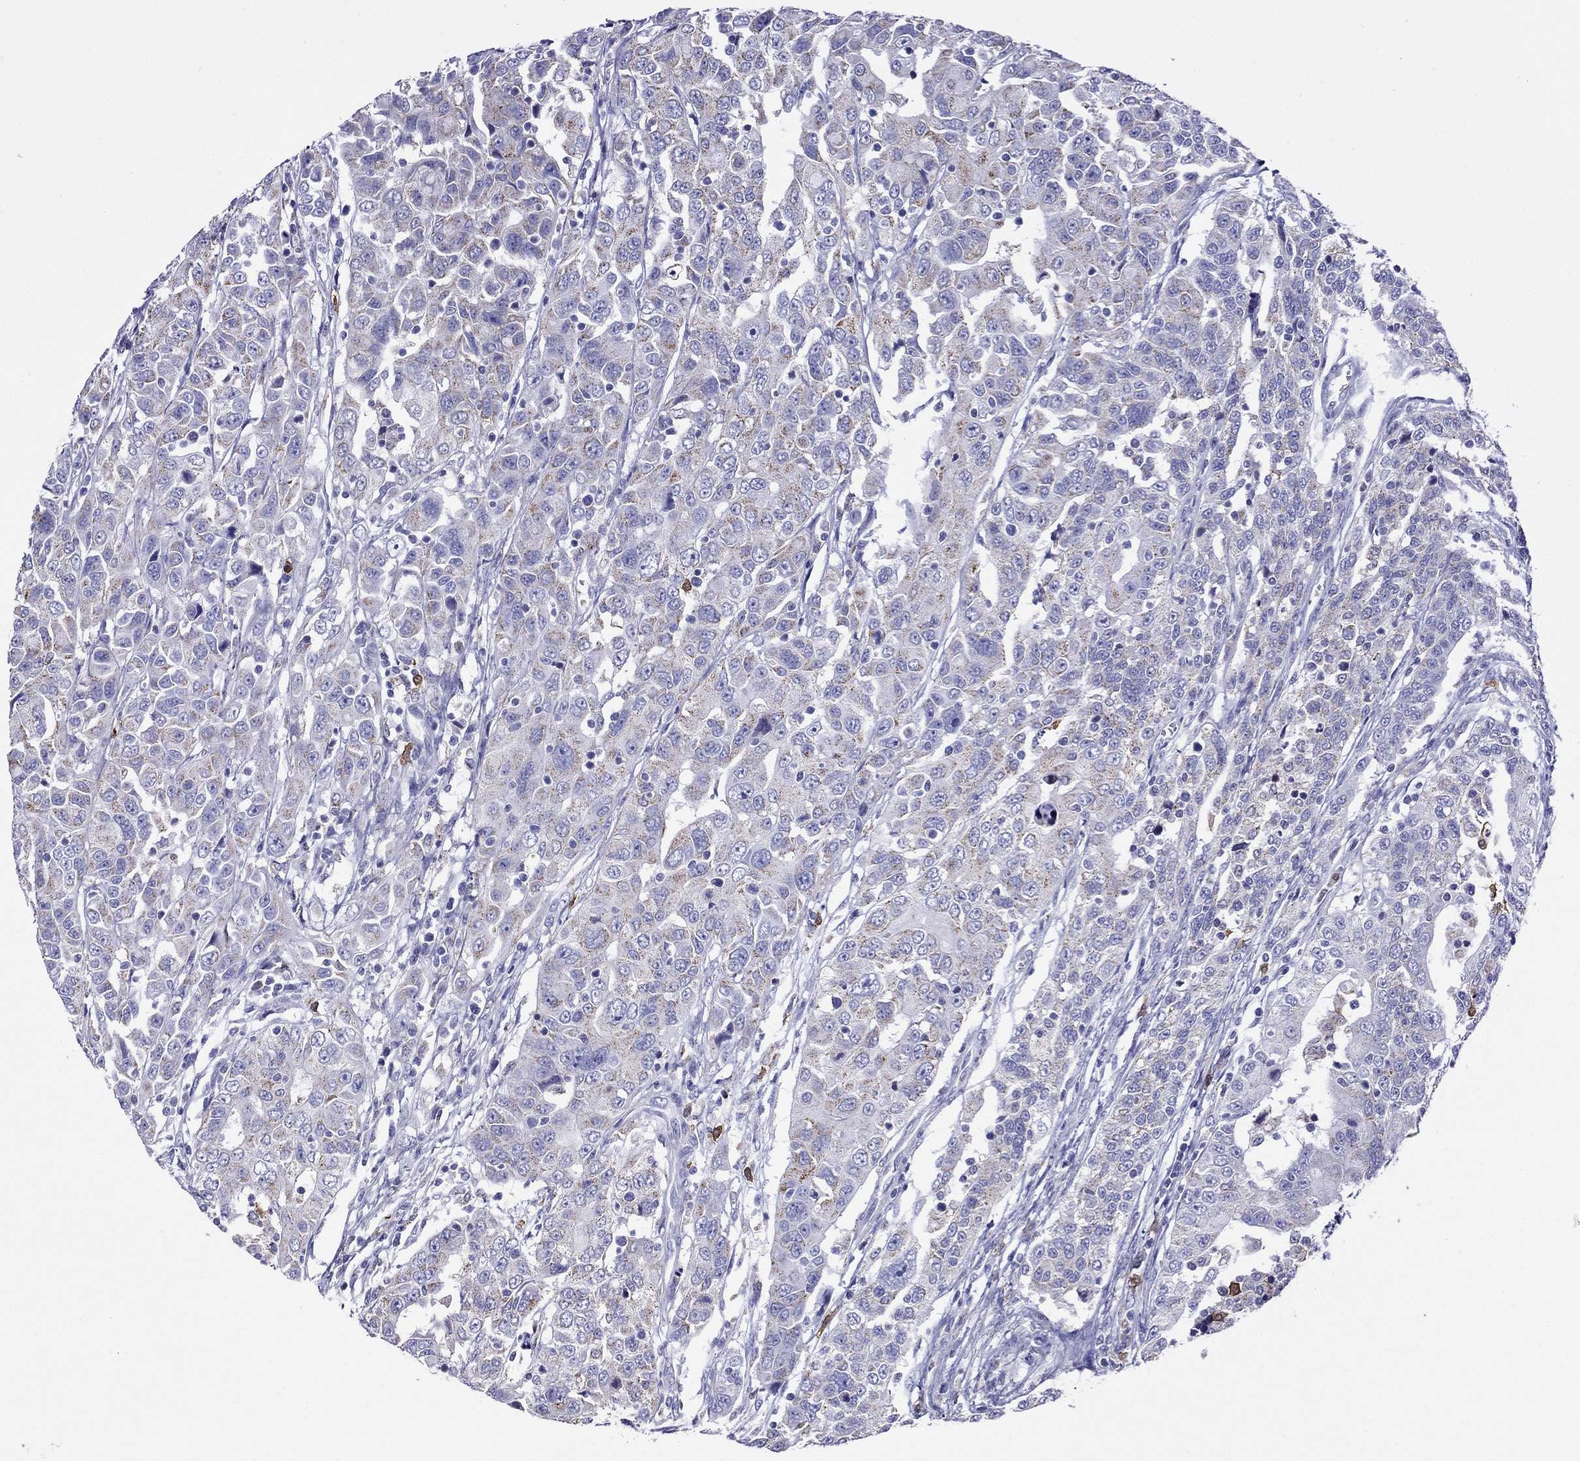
{"staining": {"intensity": "weak", "quantity": "25%-75%", "location": "cytoplasmic/membranous"}, "tissue": "urothelial cancer", "cell_type": "Tumor cells", "image_type": "cancer", "snomed": [{"axis": "morphology", "description": "Urothelial carcinoma, NOS"}, {"axis": "morphology", "description": "Urothelial carcinoma, High grade"}, {"axis": "topography", "description": "Urinary bladder"}], "caption": "The immunohistochemical stain highlights weak cytoplasmic/membranous expression in tumor cells of urothelial carcinoma (high-grade) tissue.", "gene": "SCG2", "patient": {"sex": "female", "age": 73}}